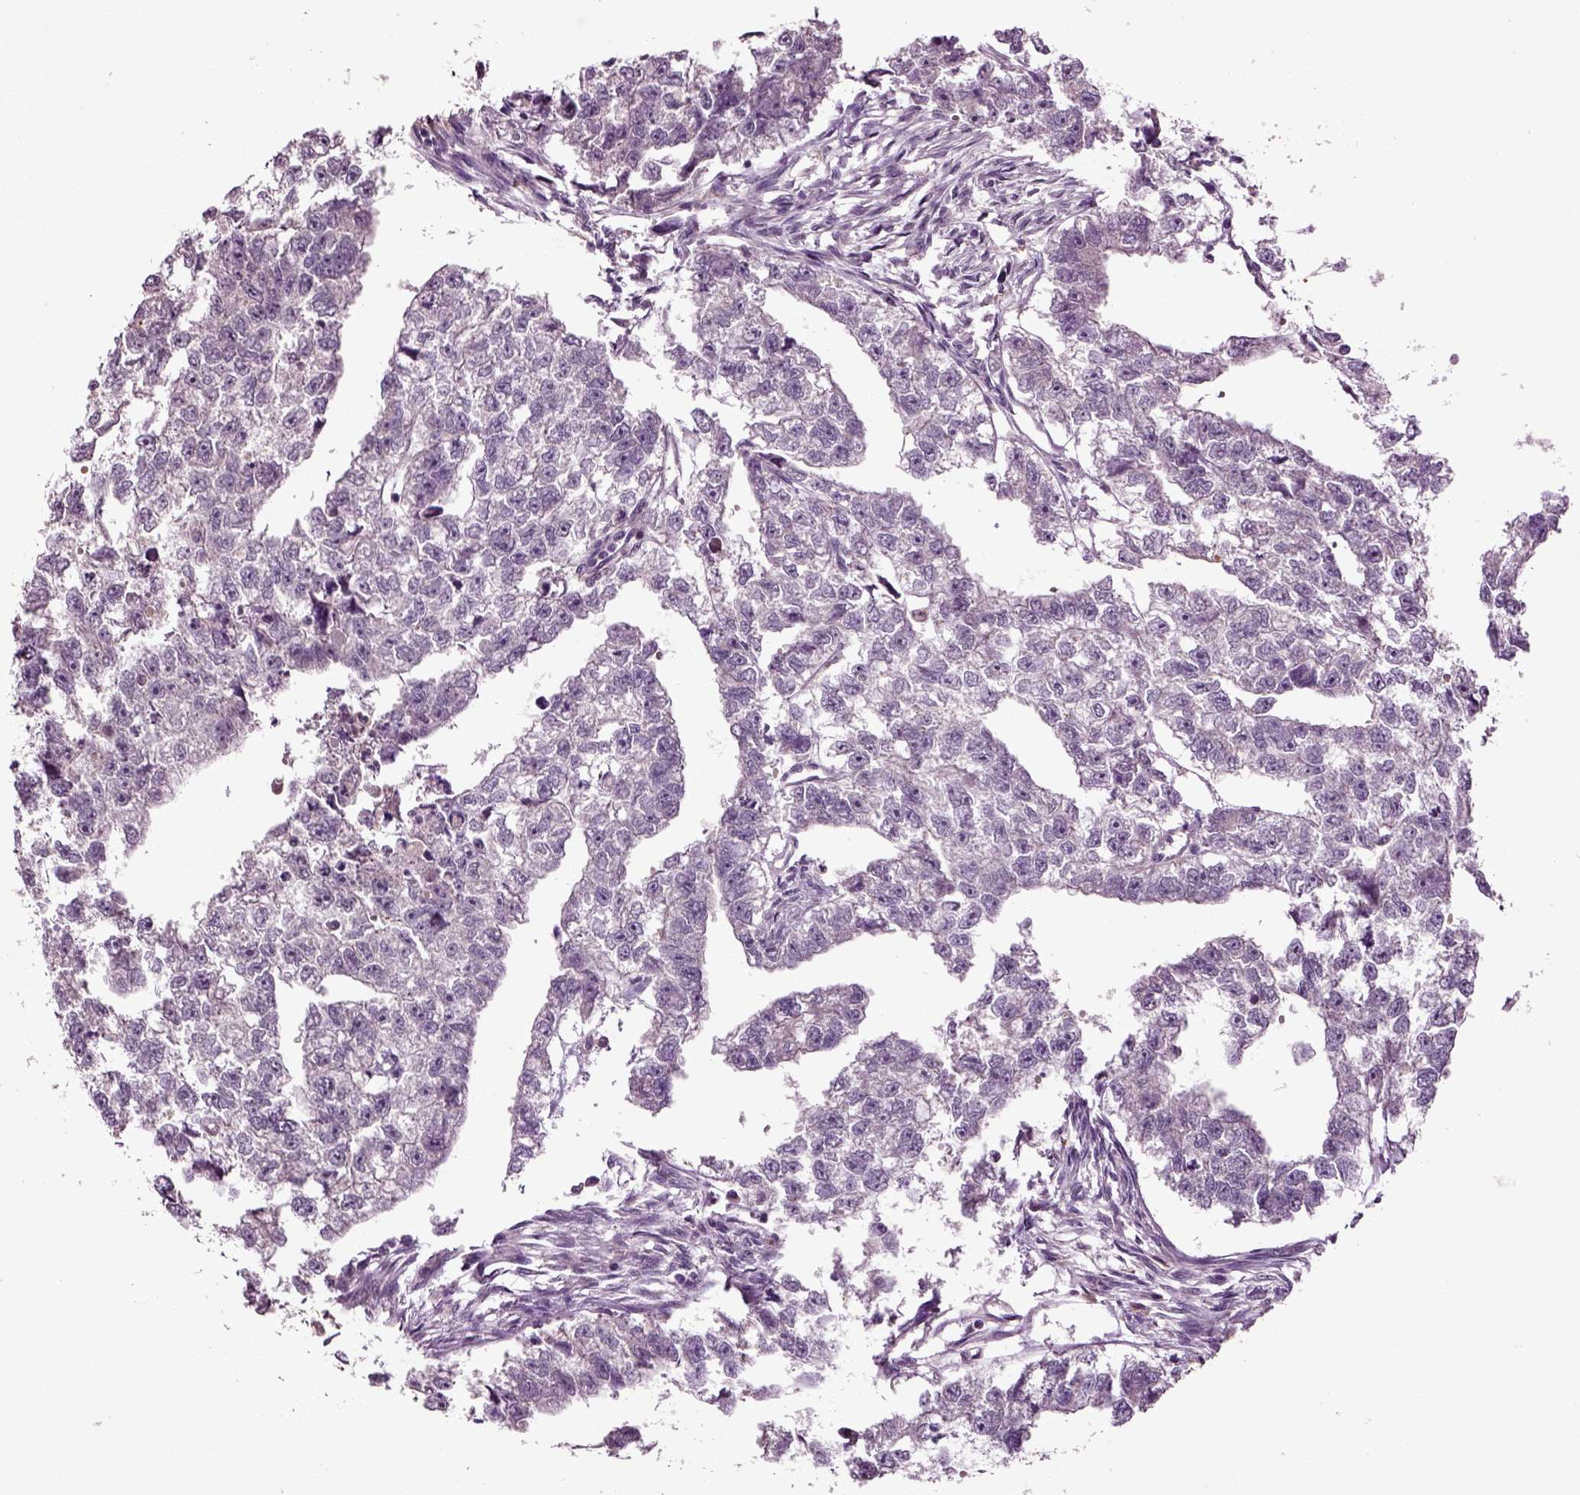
{"staining": {"intensity": "negative", "quantity": "none", "location": "none"}, "tissue": "testis cancer", "cell_type": "Tumor cells", "image_type": "cancer", "snomed": [{"axis": "morphology", "description": "Carcinoma, Embryonal, NOS"}, {"axis": "morphology", "description": "Teratoma, malignant, NOS"}, {"axis": "topography", "description": "Testis"}], "caption": "This is a micrograph of immunohistochemistry staining of testis embryonal carcinoma, which shows no expression in tumor cells.", "gene": "SLC17A6", "patient": {"sex": "male", "age": 44}}